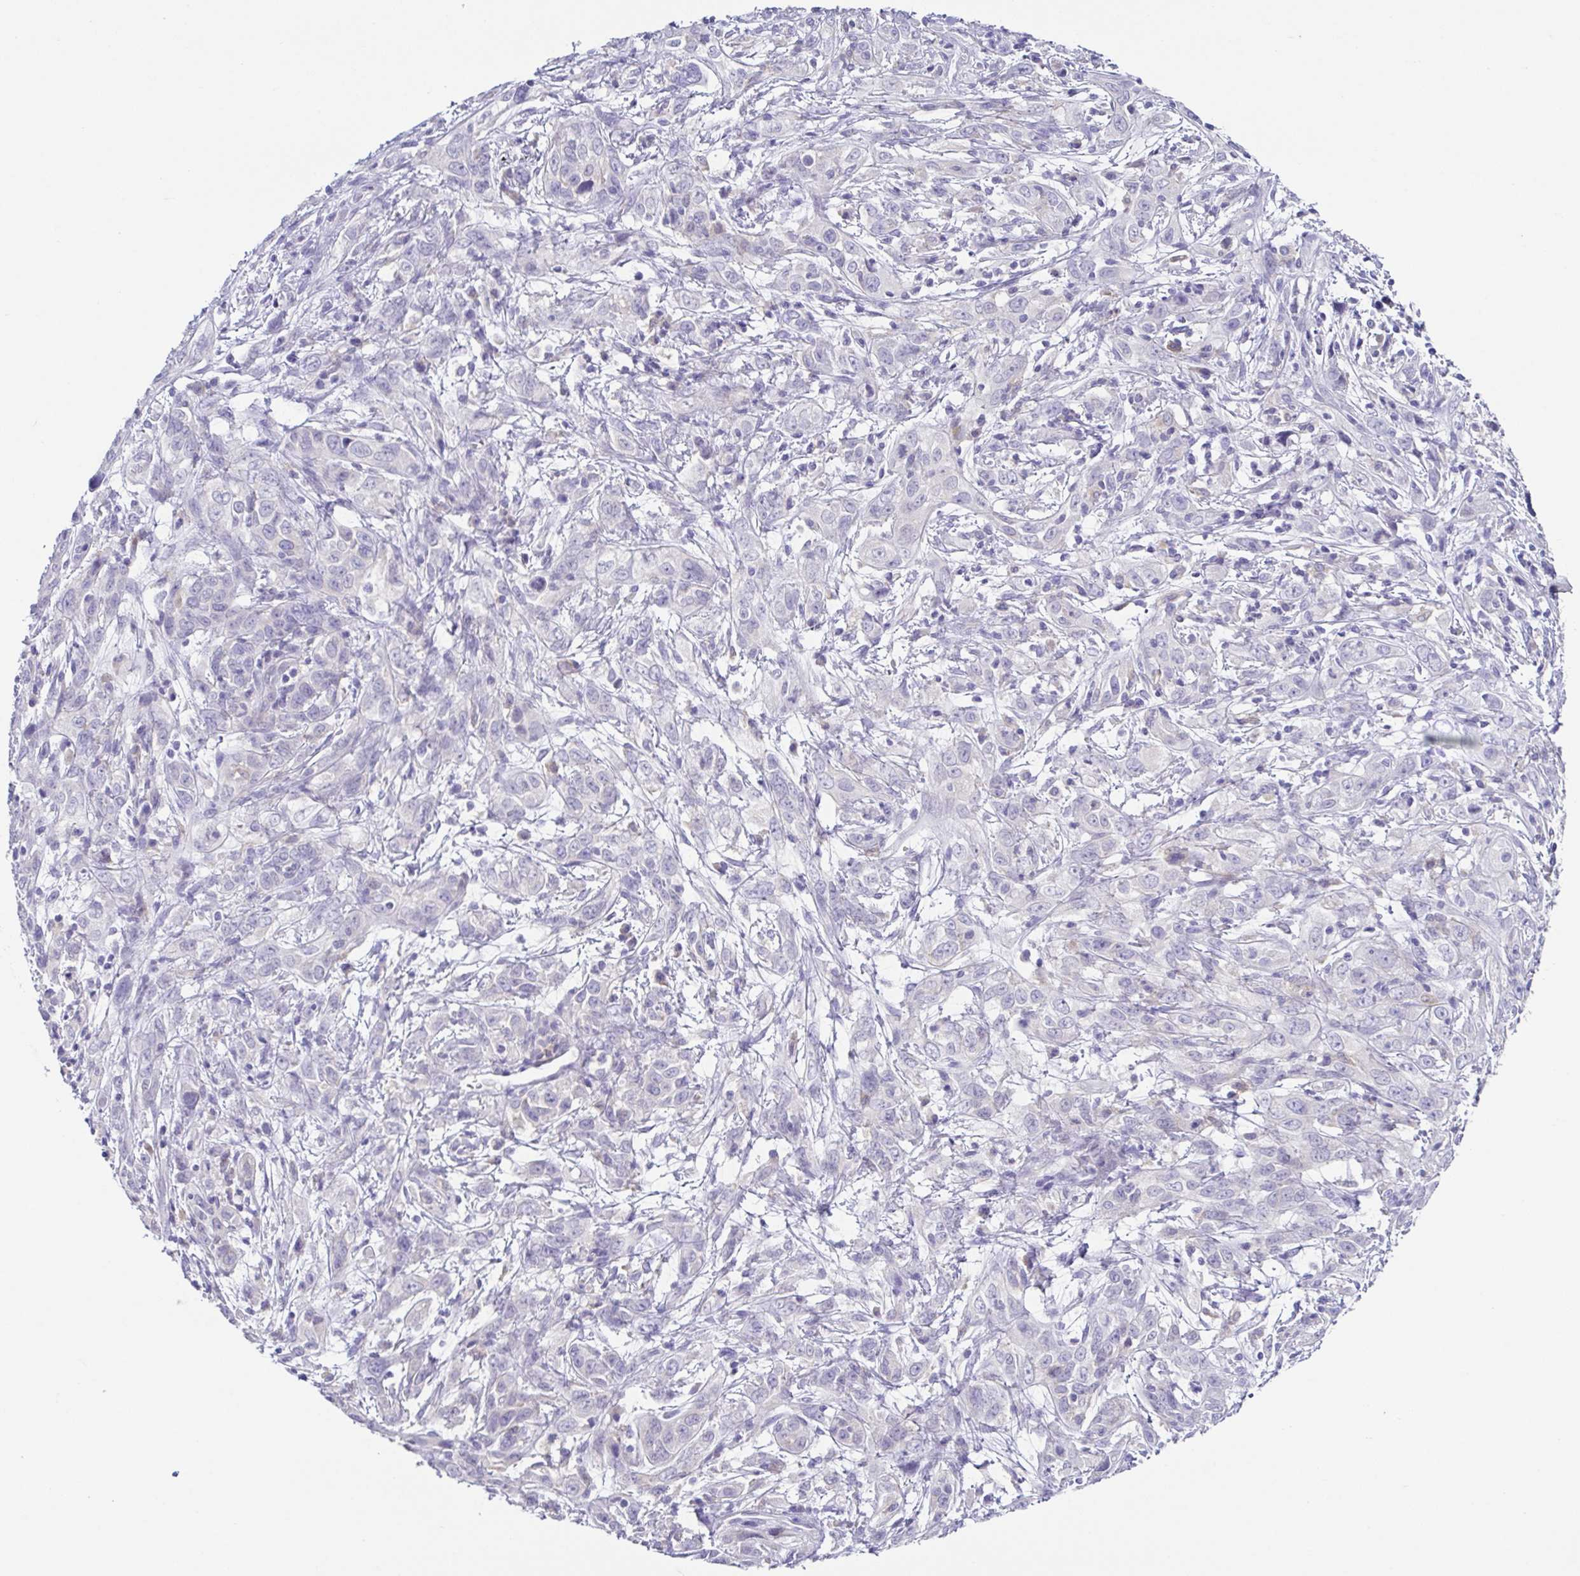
{"staining": {"intensity": "negative", "quantity": "none", "location": "none"}, "tissue": "cervical cancer", "cell_type": "Tumor cells", "image_type": "cancer", "snomed": [{"axis": "morphology", "description": "Adenocarcinoma, NOS"}, {"axis": "topography", "description": "Cervix"}], "caption": "Tumor cells show no significant expression in cervical cancer (adenocarcinoma).", "gene": "RDH11", "patient": {"sex": "female", "age": 40}}